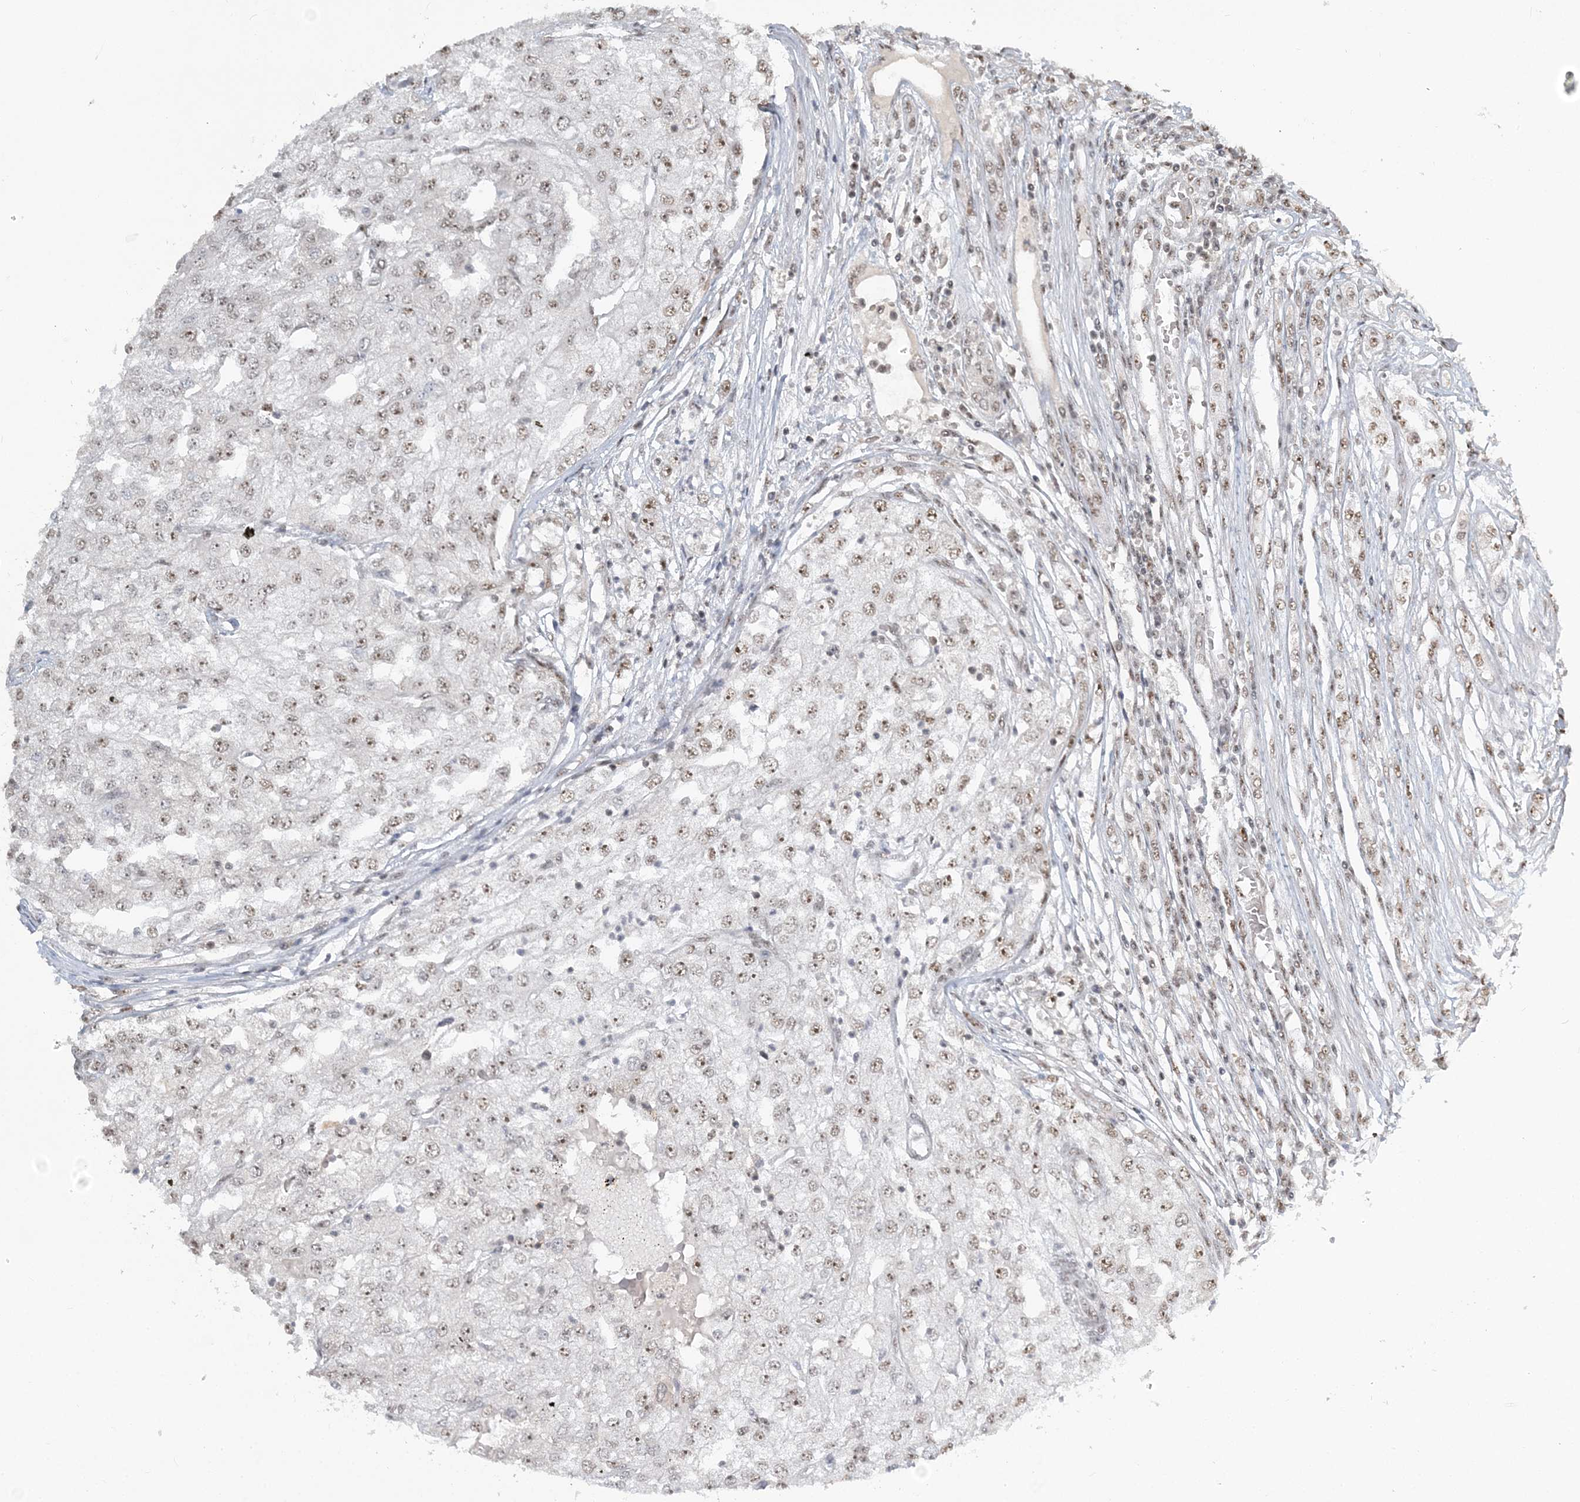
{"staining": {"intensity": "moderate", "quantity": "25%-75%", "location": "nuclear"}, "tissue": "renal cancer", "cell_type": "Tumor cells", "image_type": "cancer", "snomed": [{"axis": "morphology", "description": "Adenocarcinoma, NOS"}, {"axis": "topography", "description": "Kidney"}], "caption": "Approximately 25%-75% of tumor cells in renal cancer exhibit moderate nuclear protein positivity as visualized by brown immunohistochemical staining.", "gene": "PLRG1", "patient": {"sex": "female", "age": 54}}